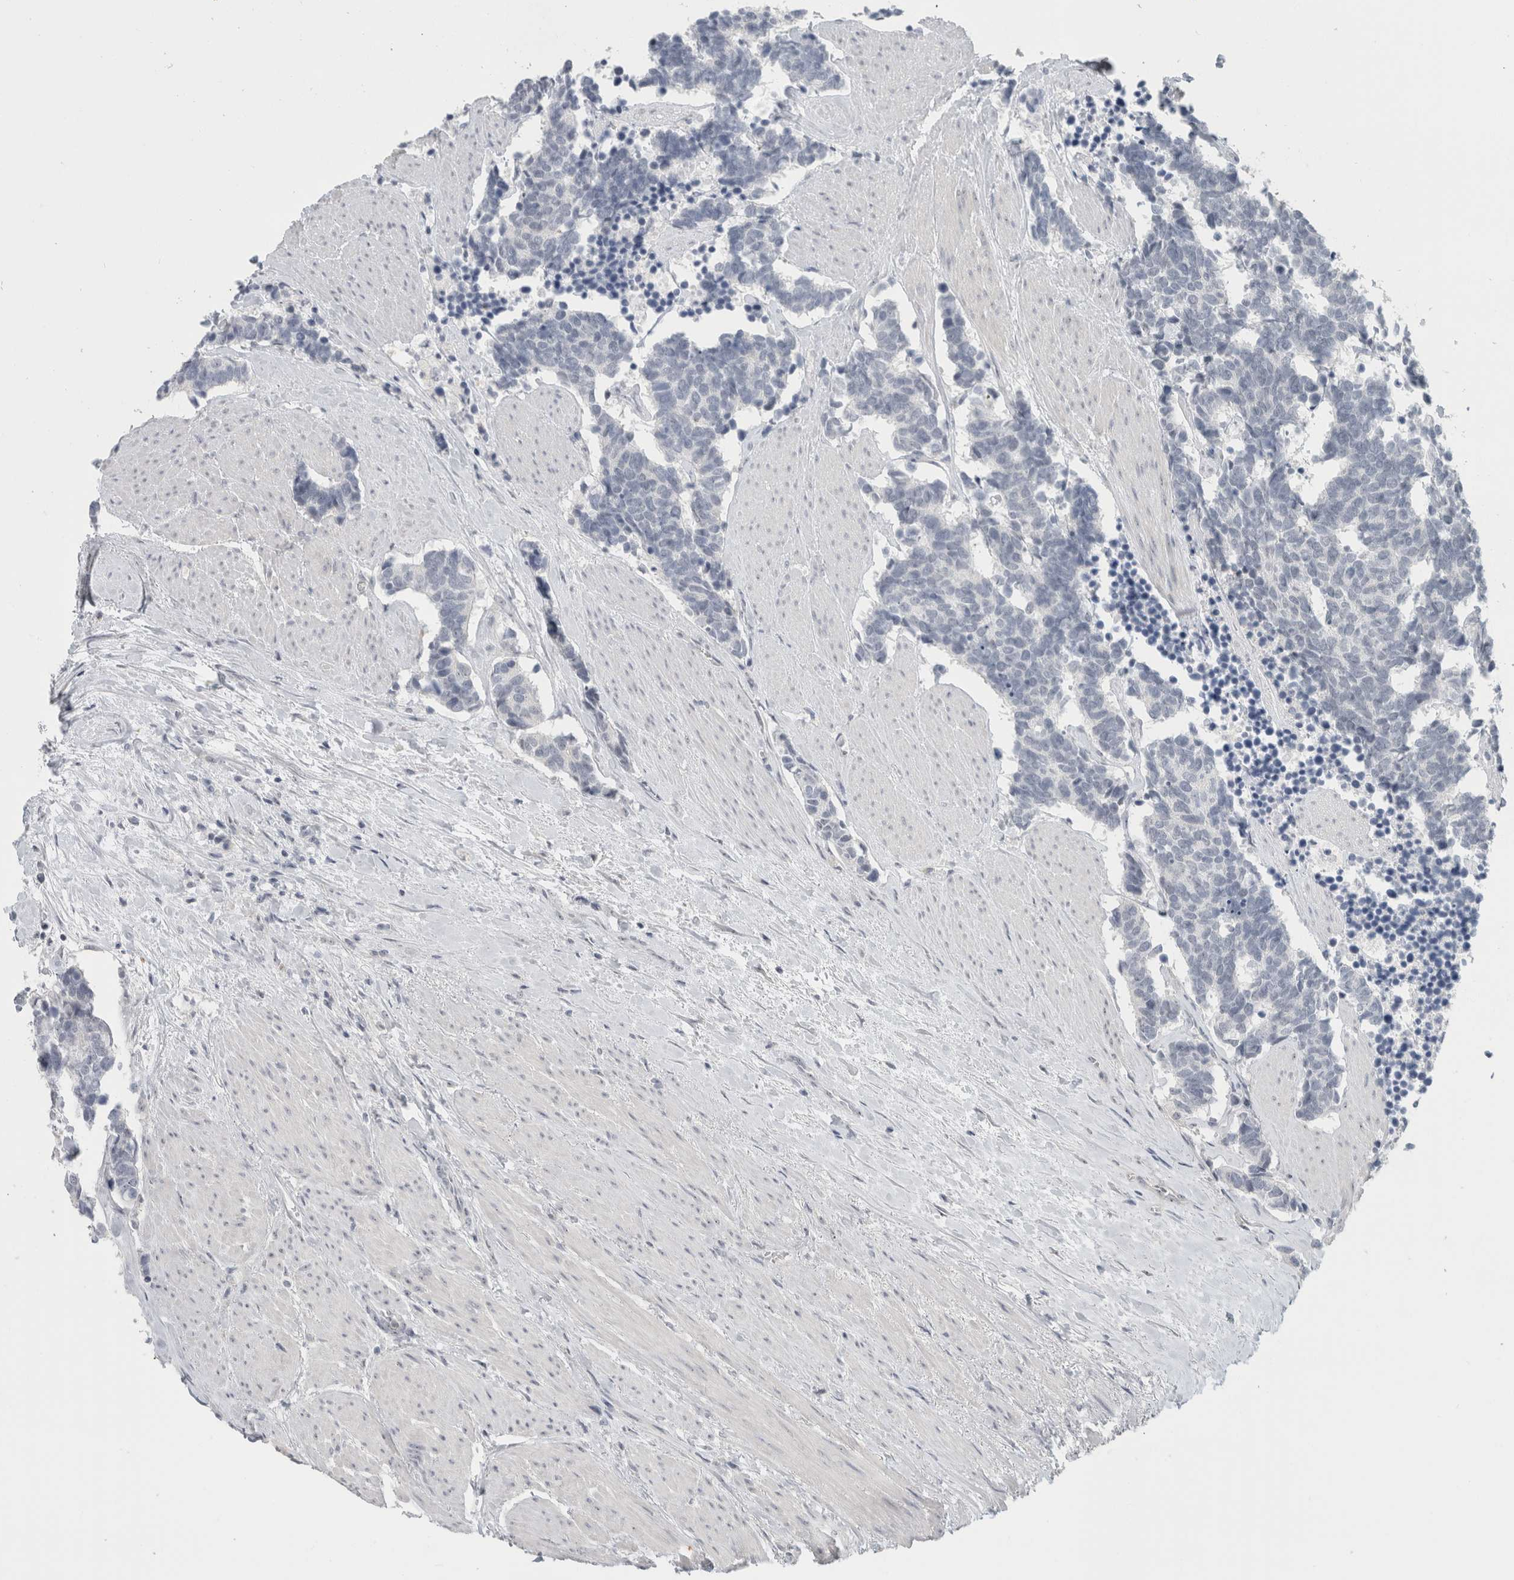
{"staining": {"intensity": "negative", "quantity": "none", "location": "none"}, "tissue": "carcinoid", "cell_type": "Tumor cells", "image_type": "cancer", "snomed": [{"axis": "morphology", "description": "Carcinoma, NOS"}, {"axis": "morphology", "description": "Carcinoid, malignant, NOS"}, {"axis": "topography", "description": "Urinary bladder"}], "caption": "Immunohistochemistry image of neoplastic tissue: carcinoid stained with DAB reveals no significant protein staining in tumor cells.", "gene": "FMR1NB", "patient": {"sex": "male", "age": 57}}